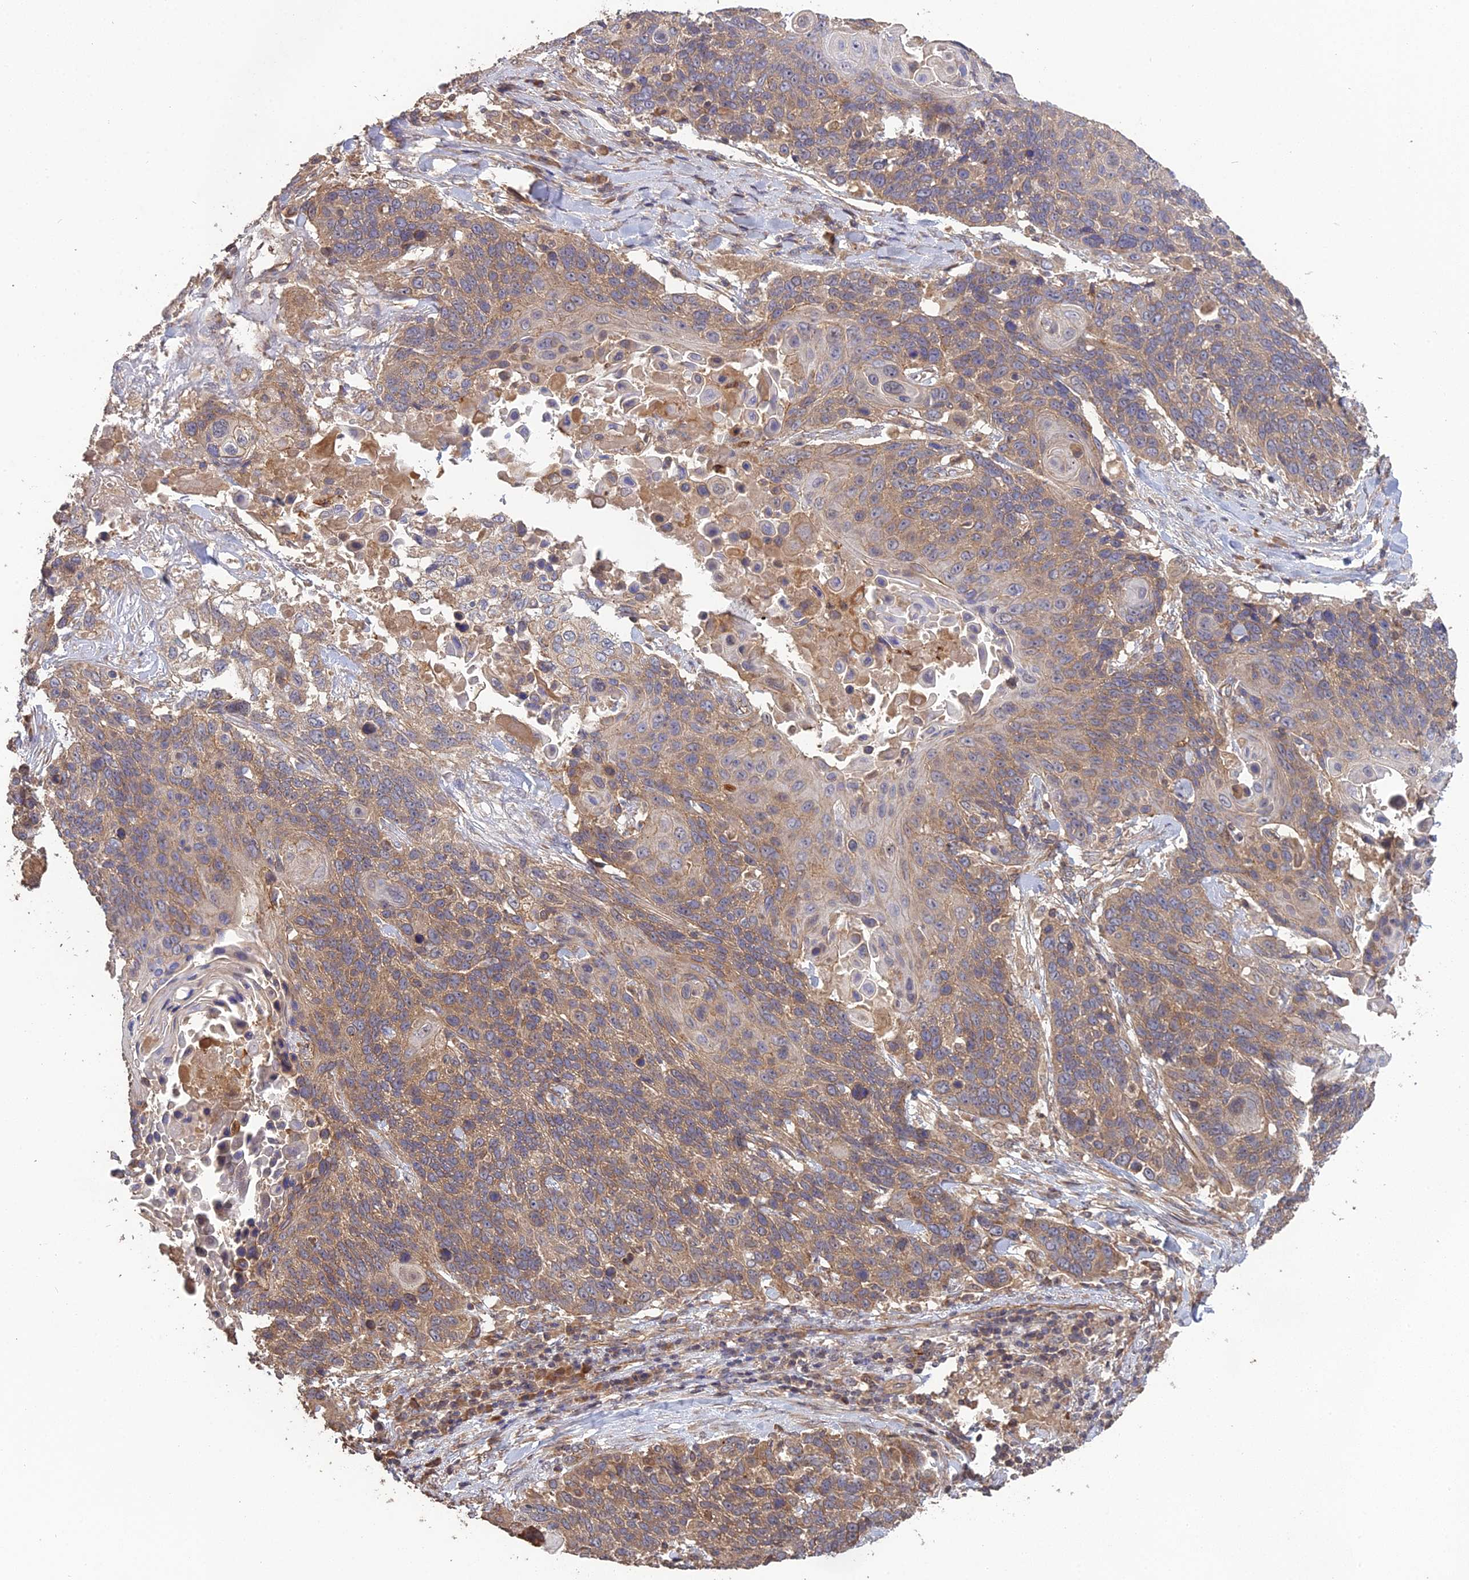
{"staining": {"intensity": "moderate", "quantity": "25%-75%", "location": "cytoplasmic/membranous"}, "tissue": "lung cancer", "cell_type": "Tumor cells", "image_type": "cancer", "snomed": [{"axis": "morphology", "description": "Squamous cell carcinoma, NOS"}, {"axis": "topography", "description": "Lung"}], "caption": "Immunohistochemical staining of human lung squamous cell carcinoma shows medium levels of moderate cytoplasmic/membranous expression in approximately 25%-75% of tumor cells.", "gene": "ARHGAP40", "patient": {"sex": "male", "age": 66}}